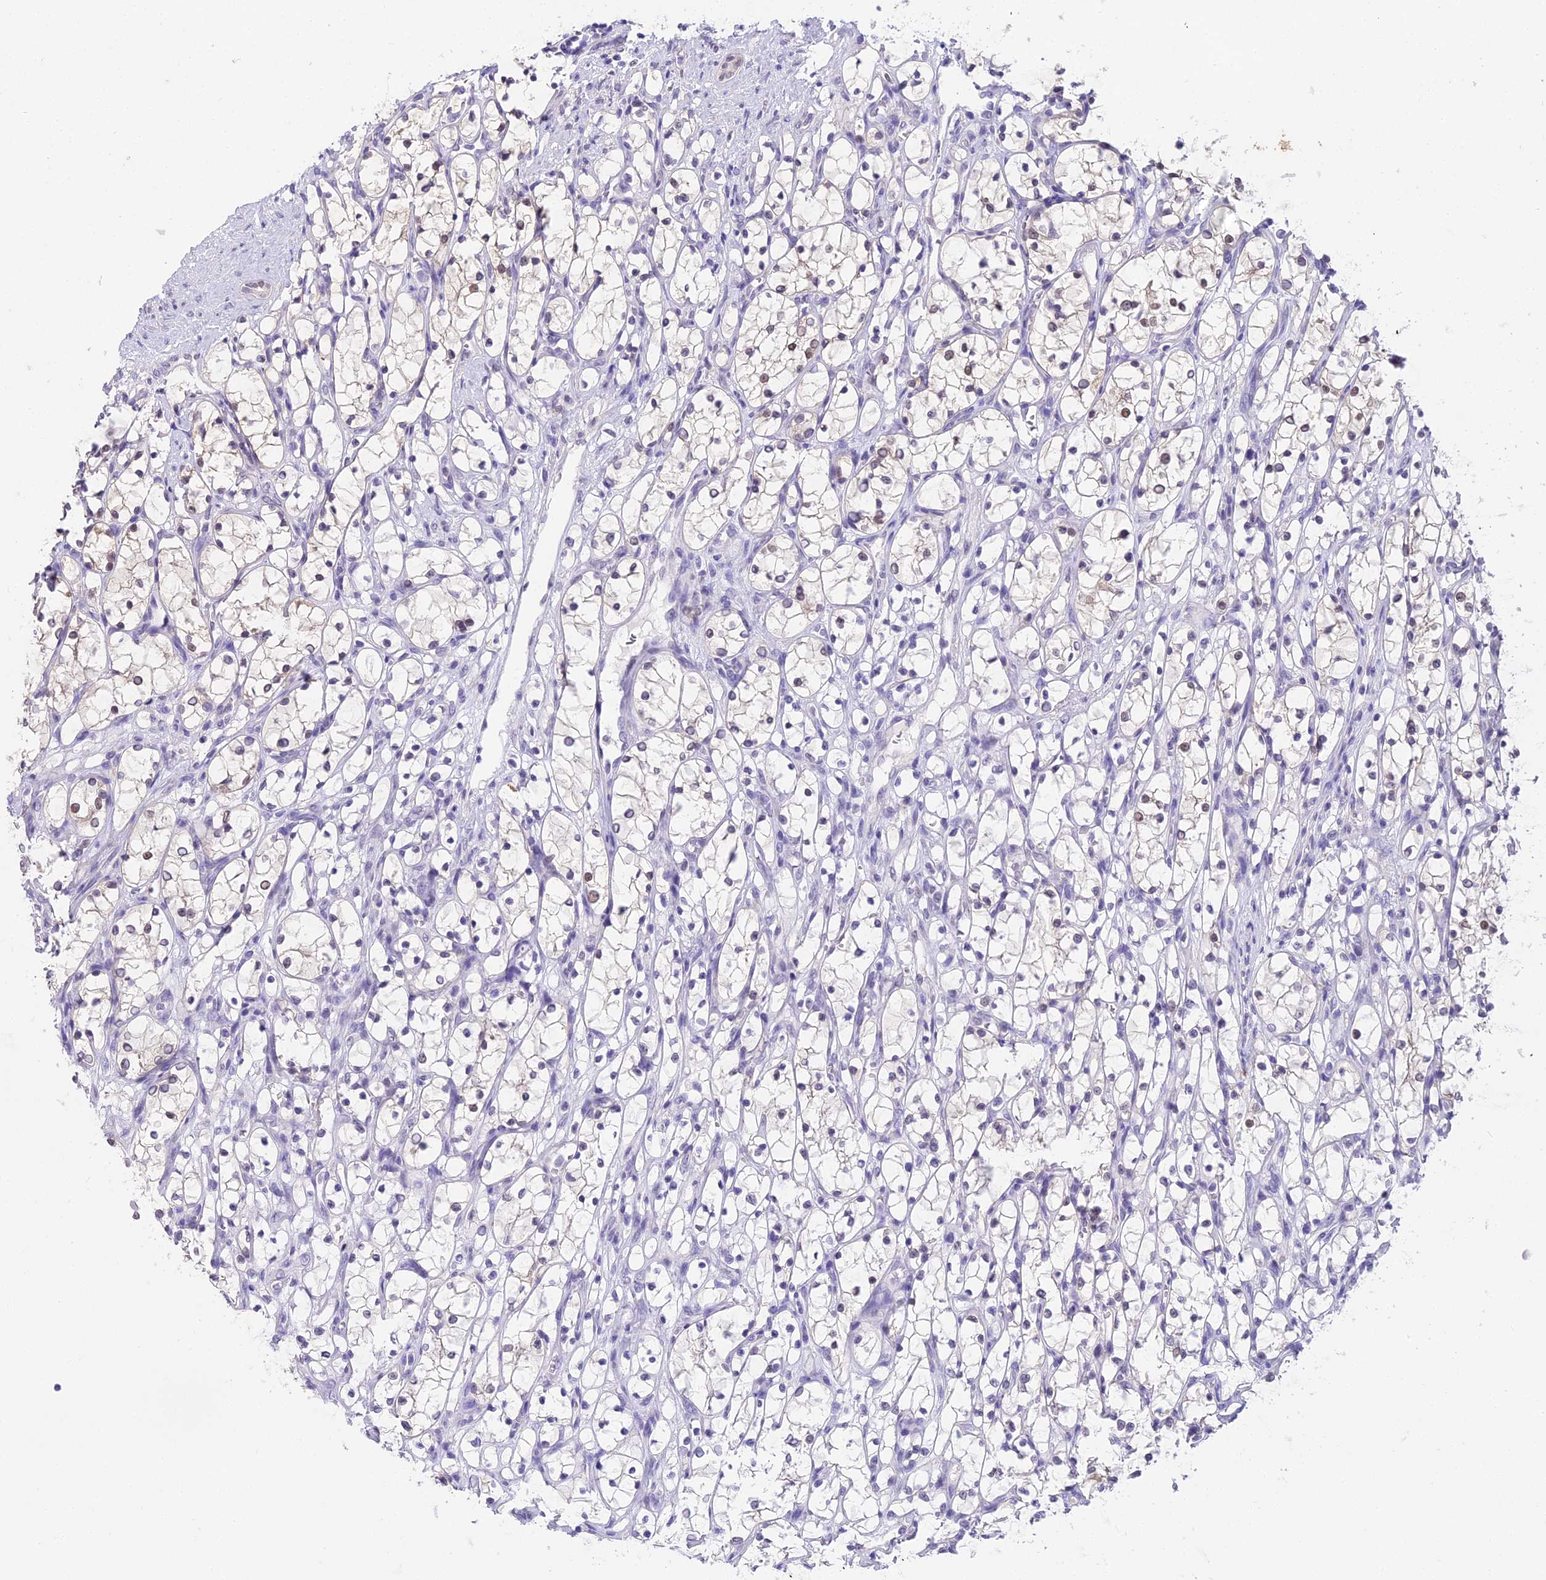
{"staining": {"intensity": "weak", "quantity": "25%-75%", "location": "cytoplasmic/membranous,nuclear"}, "tissue": "renal cancer", "cell_type": "Tumor cells", "image_type": "cancer", "snomed": [{"axis": "morphology", "description": "Adenocarcinoma, NOS"}, {"axis": "topography", "description": "Kidney"}], "caption": "Renal cancer stained with a brown dye reveals weak cytoplasmic/membranous and nuclear positive expression in approximately 25%-75% of tumor cells.", "gene": "MAT2A", "patient": {"sex": "female", "age": 69}}